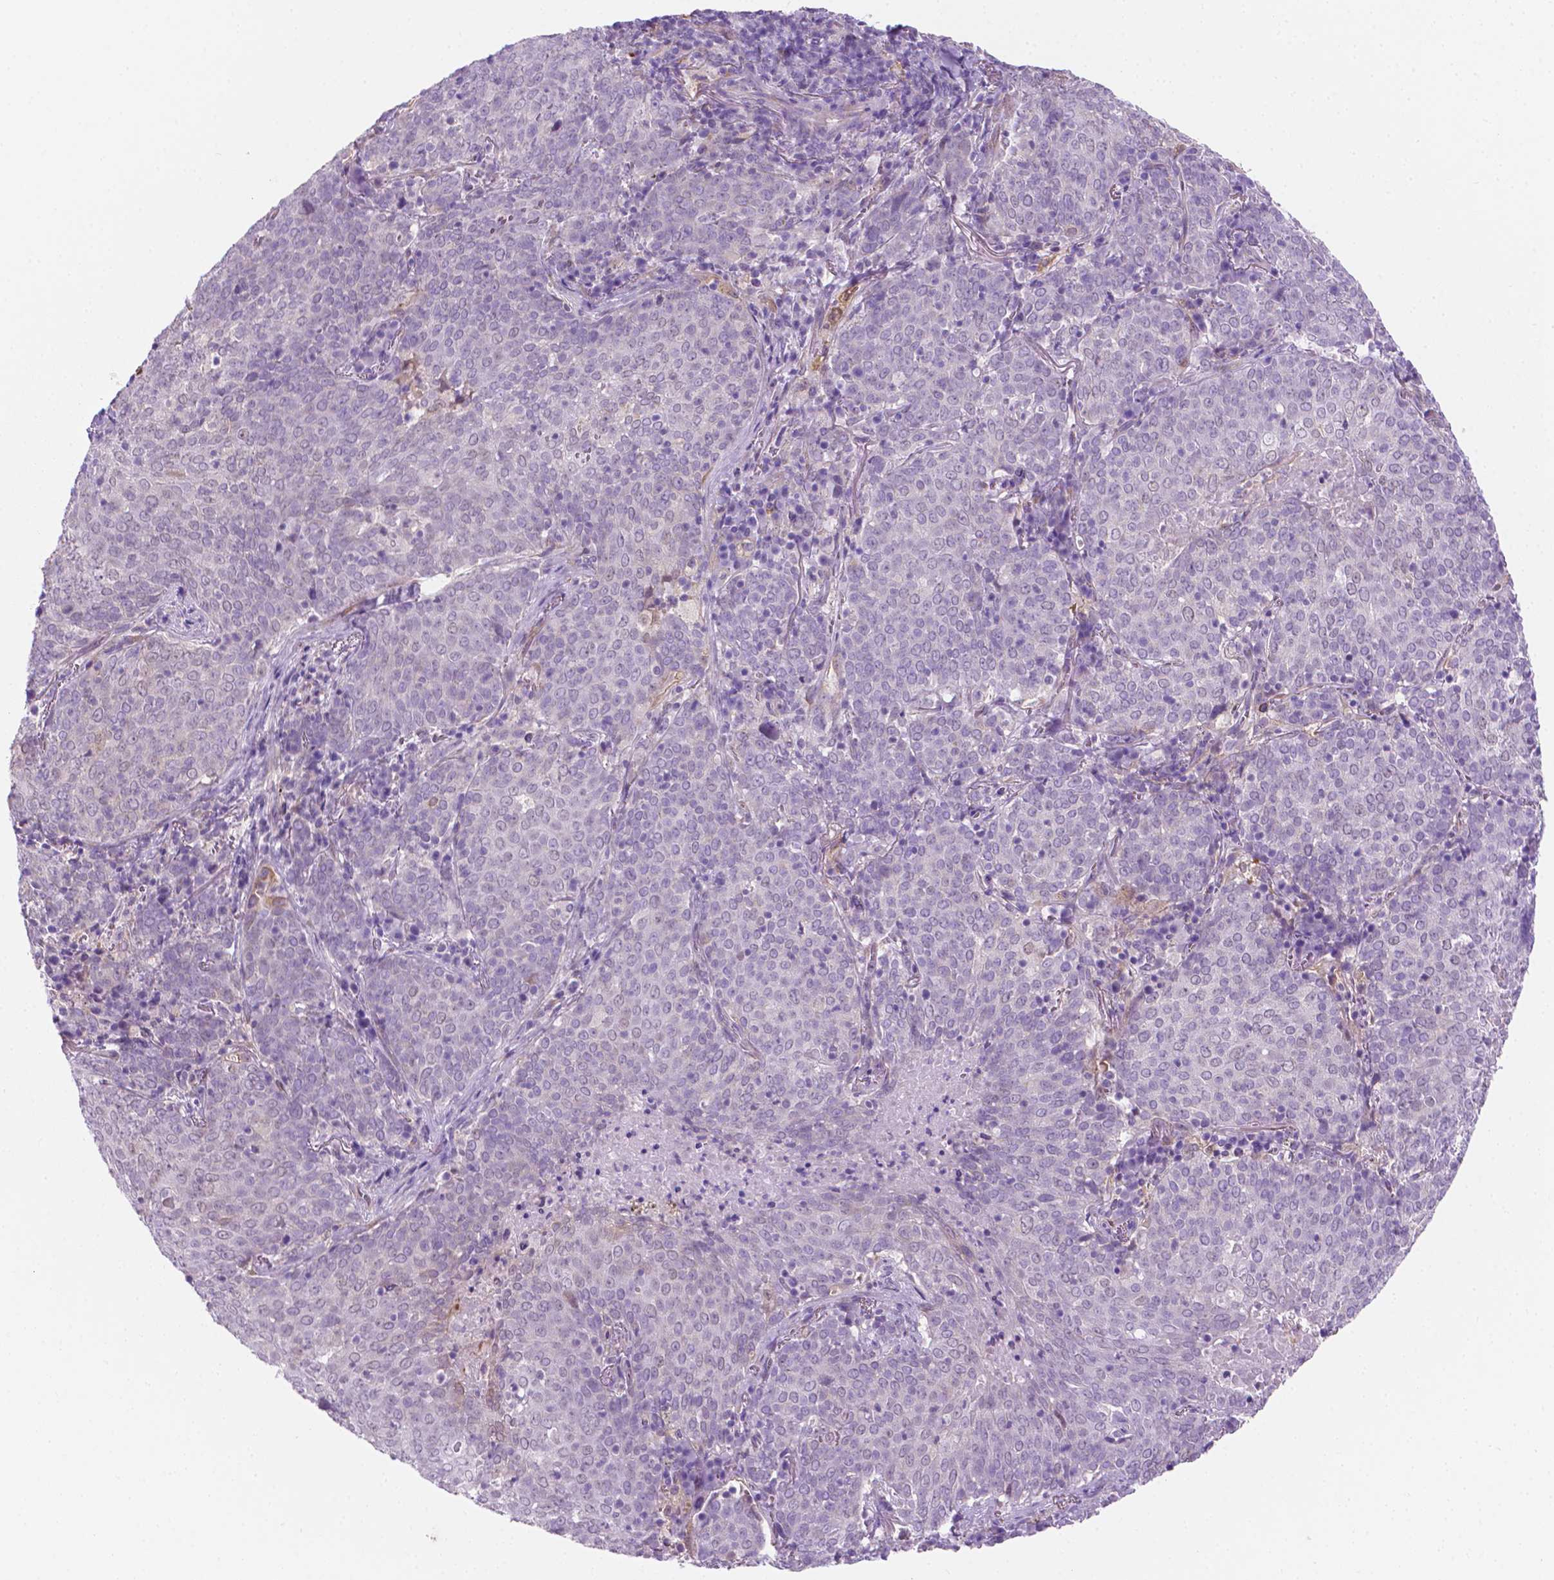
{"staining": {"intensity": "negative", "quantity": "none", "location": "none"}, "tissue": "lung cancer", "cell_type": "Tumor cells", "image_type": "cancer", "snomed": [{"axis": "morphology", "description": "Squamous cell carcinoma, NOS"}, {"axis": "topography", "description": "Lung"}], "caption": "Immunohistochemistry of lung squamous cell carcinoma reveals no staining in tumor cells.", "gene": "EPPK1", "patient": {"sex": "male", "age": 82}}